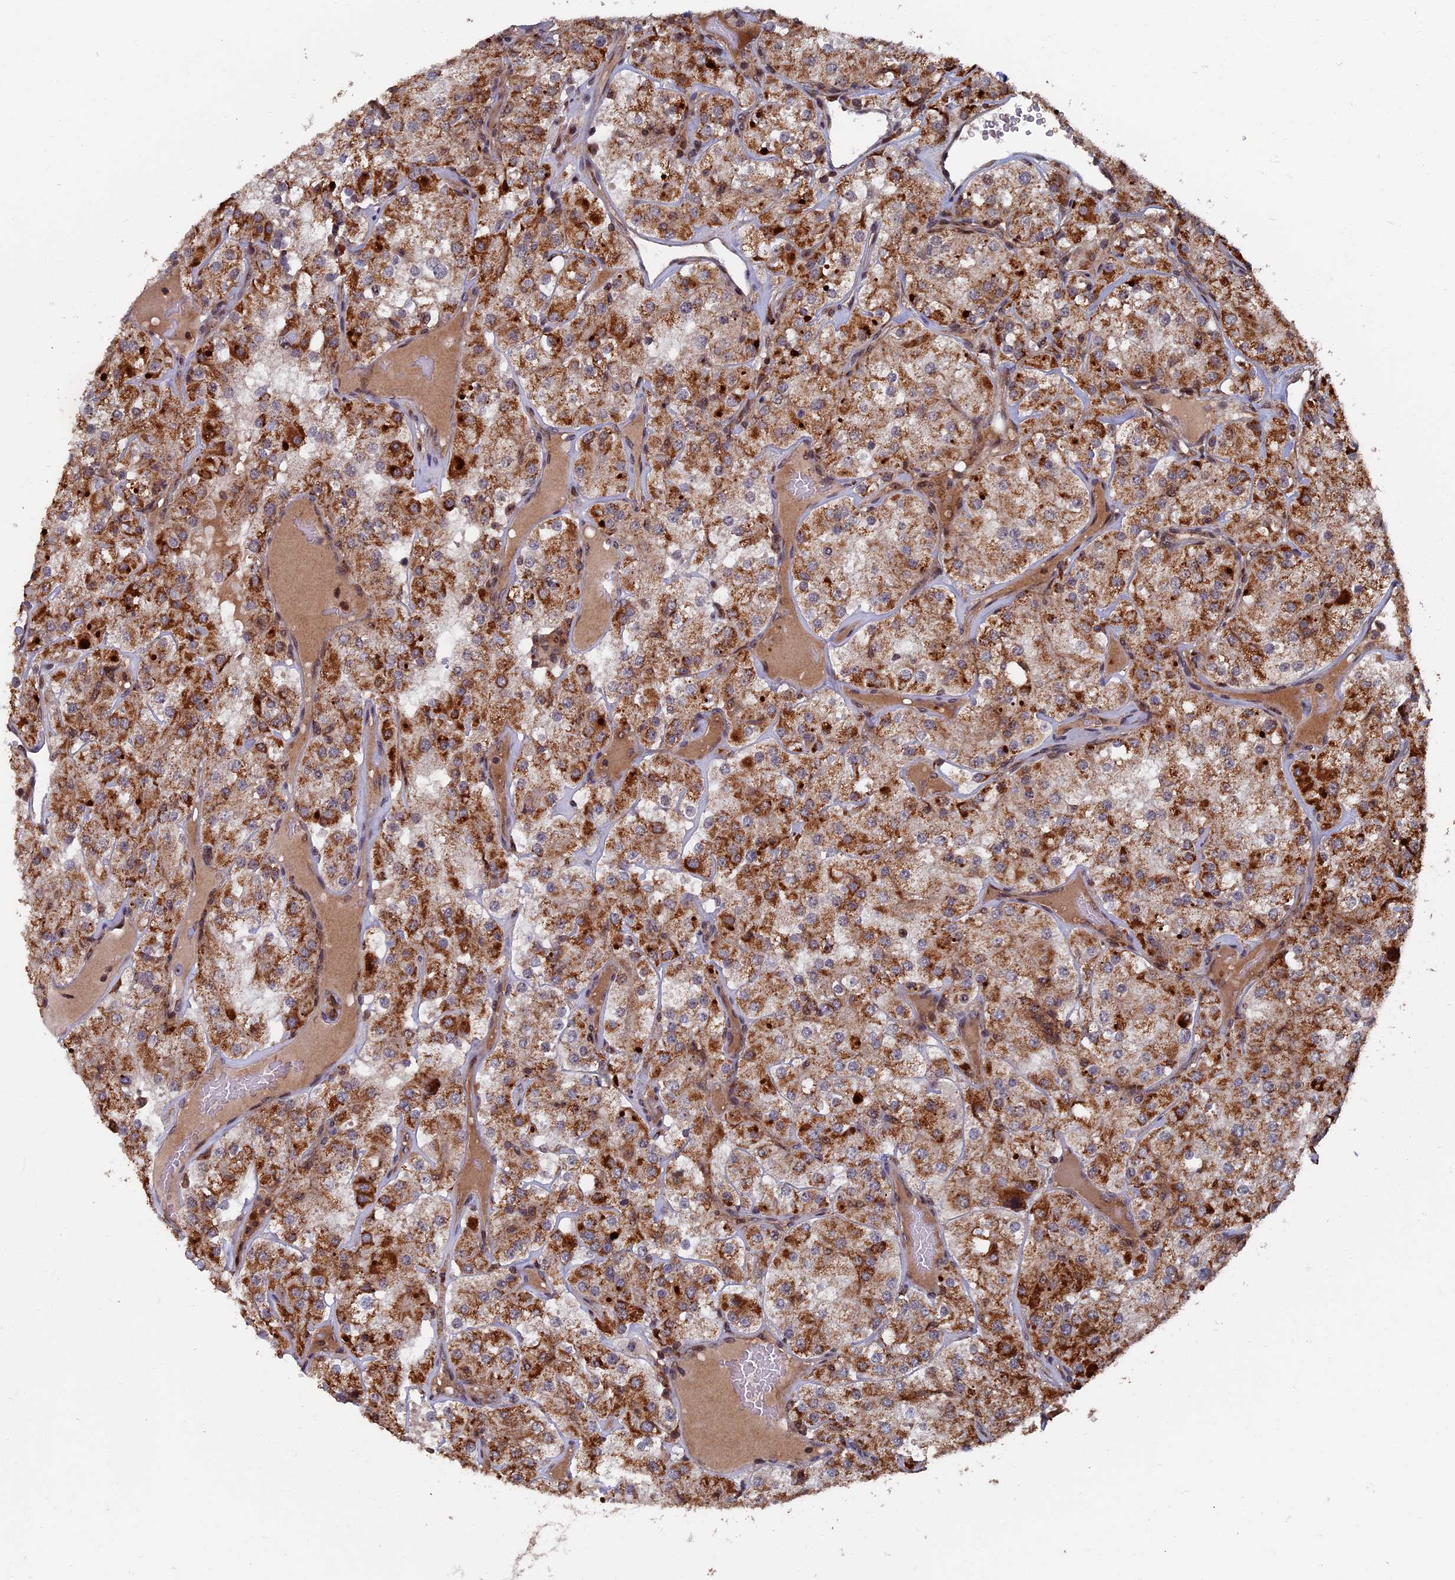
{"staining": {"intensity": "strong", "quantity": "25%-75%", "location": "cytoplasmic/membranous"}, "tissue": "renal cancer", "cell_type": "Tumor cells", "image_type": "cancer", "snomed": [{"axis": "morphology", "description": "Adenocarcinoma, NOS"}, {"axis": "topography", "description": "Kidney"}], "caption": "Human renal cancer (adenocarcinoma) stained with a brown dye displays strong cytoplasmic/membranous positive staining in approximately 25%-75% of tumor cells.", "gene": "RASGRF1", "patient": {"sex": "male", "age": 77}}